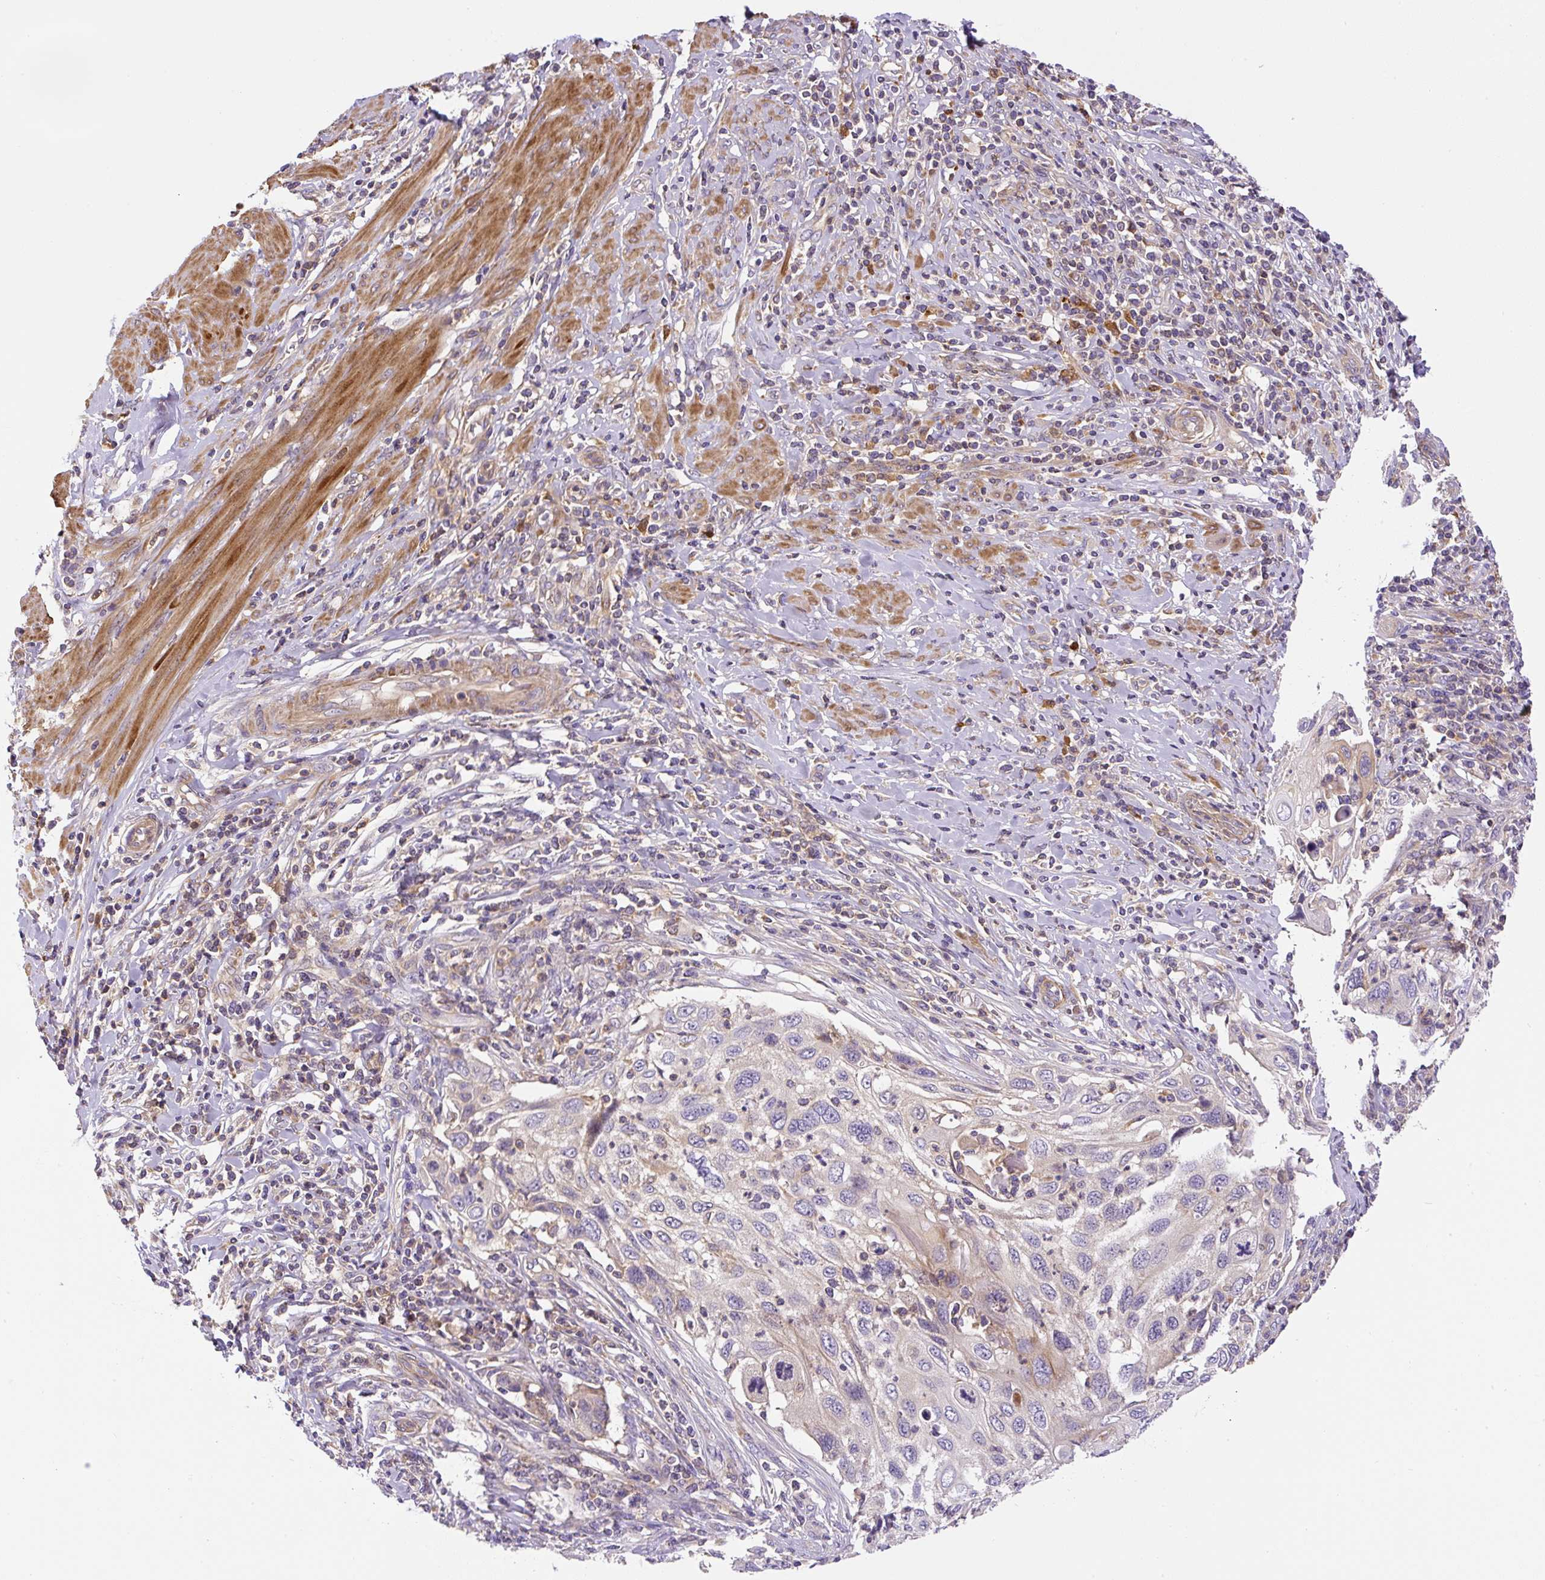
{"staining": {"intensity": "negative", "quantity": "none", "location": "none"}, "tissue": "cervical cancer", "cell_type": "Tumor cells", "image_type": "cancer", "snomed": [{"axis": "morphology", "description": "Squamous cell carcinoma, NOS"}, {"axis": "topography", "description": "Cervix"}], "caption": "Image shows no significant protein positivity in tumor cells of cervical squamous cell carcinoma.", "gene": "CCDC28A", "patient": {"sex": "female", "age": 70}}